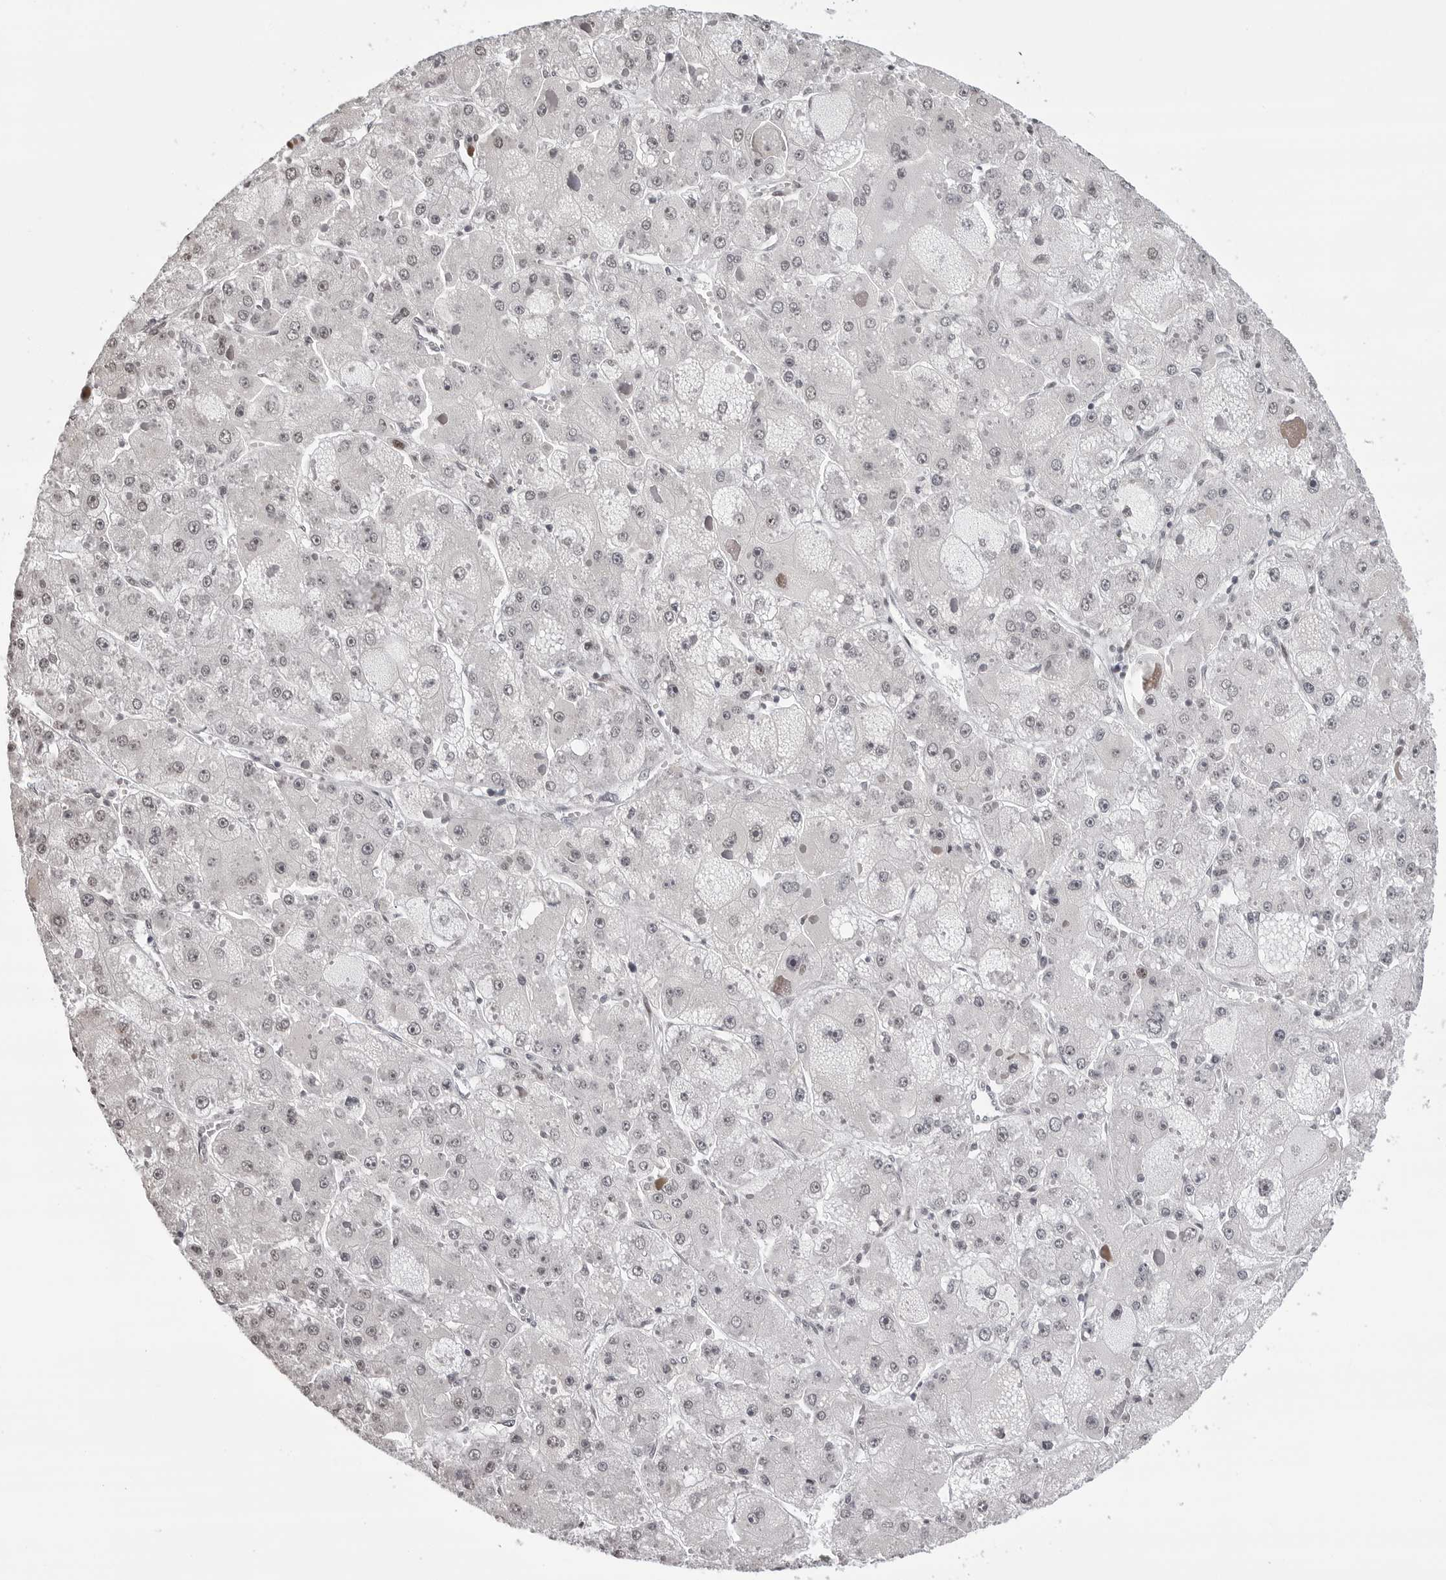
{"staining": {"intensity": "negative", "quantity": "none", "location": "none"}, "tissue": "liver cancer", "cell_type": "Tumor cells", "image_type": "cancer", "snomed": [{"axis": "morphology", "description": "Carcinoma, Hepatocellular, NOS"}, {"axis": "topography", "description": "Liver"}], "caption": "High power microscopy histopathology image of an immunohistochemistry micrograph of liver cancer, revealing no significant expression in tumor cells.", "gene": "PHF3", "patient": {"sex": "female", "age": 73}}